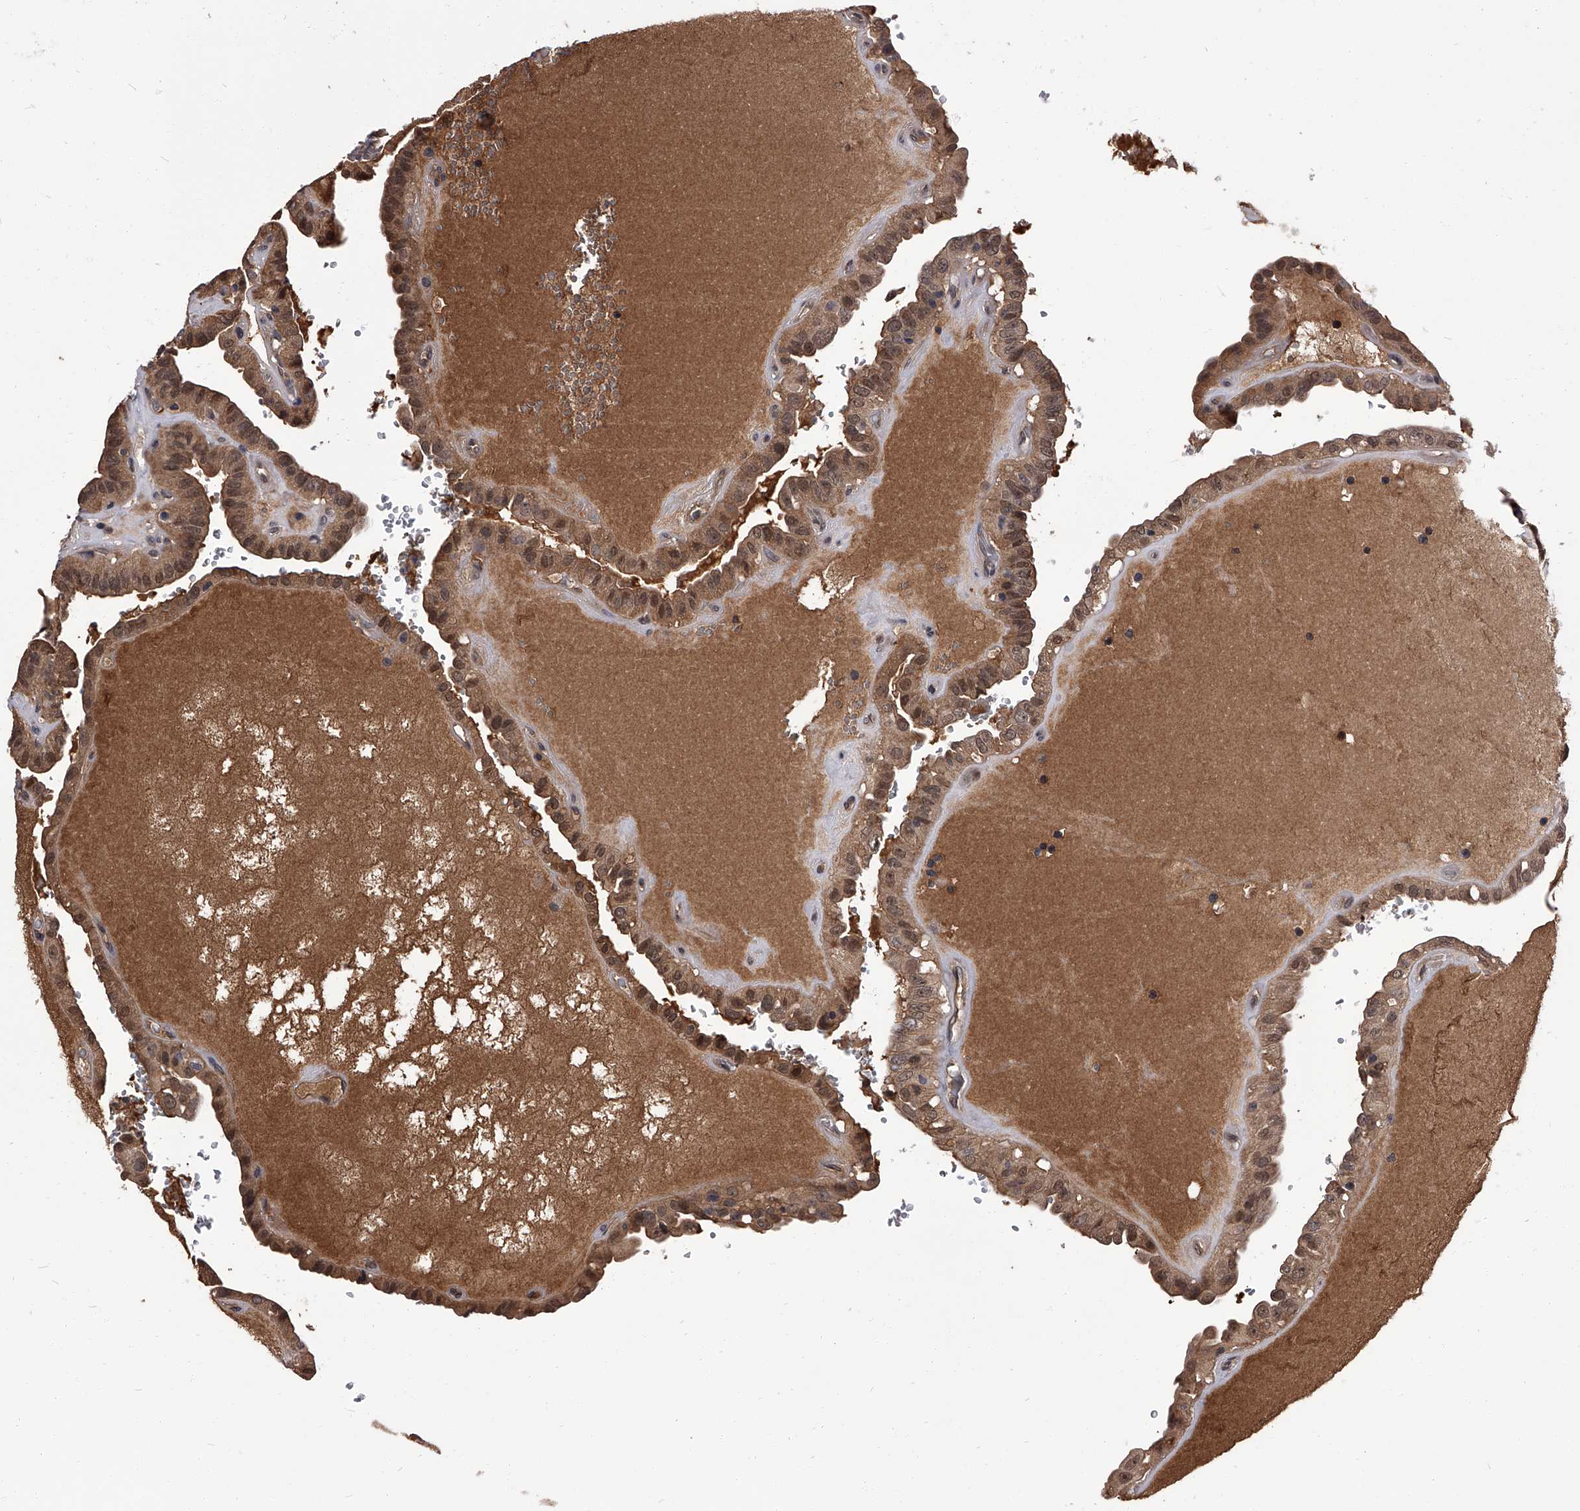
{"staining": {"intensity": "moderate", "quantity": ">75%", "location": "cytoplasmic/membranous,nuclear"}, "tissue": "thyroid cancer", "cell_type": "Tumor cells", "image_type": "cancer", "snomed": [{"axis": "morphology", "description": "Papillary adenocarcinoma, NOS"}, {"axis": "topography", "description": "Thyroid gland"}], "caption": "Protein staining demonstrates moderate cytoplasmic/membranous and nuclear positivity in about >75% of tumor cells in thyroid papillary adenocarcinoma.", "gene": "SLC18B1", "patient": {"sex": "male", "age": 77}}